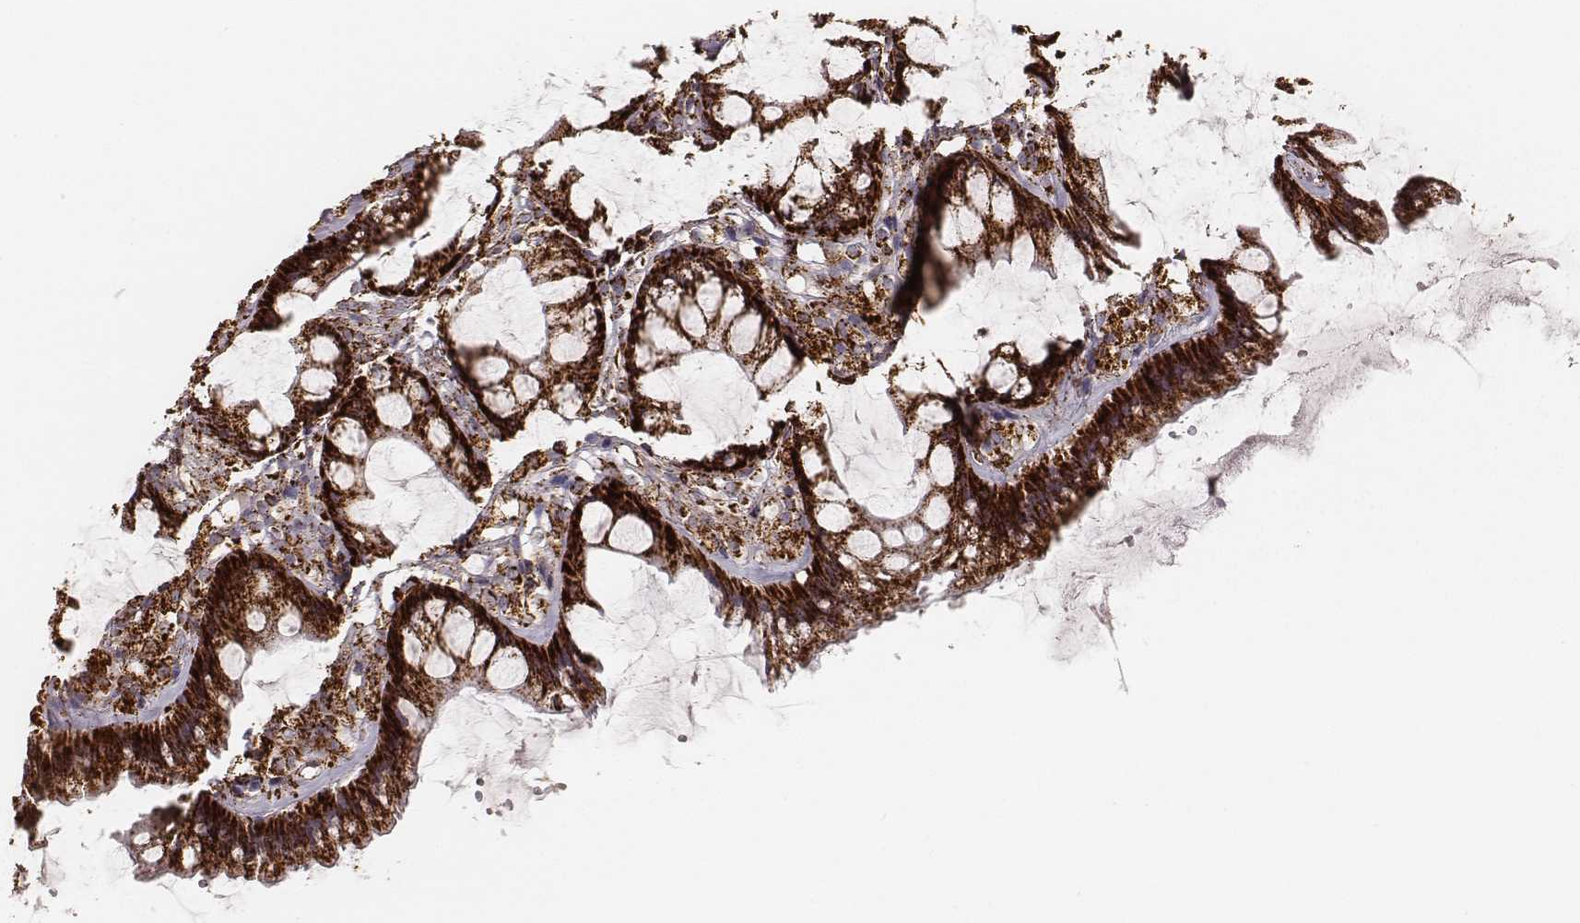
{"staining": {"intensity": "strong", "quantity": ">75%", "location": "cytoplasmic/membranous"}, "tissue": "rectum", "cell_type": "Glandular cells", "image_type": "normal", "snomed": [{"axis": "morphology", "description": "Normal tissue, NOS"}, {"axis": "topography", "description": "Rectum"}], "caption": "Rectum stained with a brown dye exhibits strong cytoplasmic/membranous positive staining in about >75% of glandular cells.", "gene": "CS", "patient": {"sex": "female", "age": 62}}